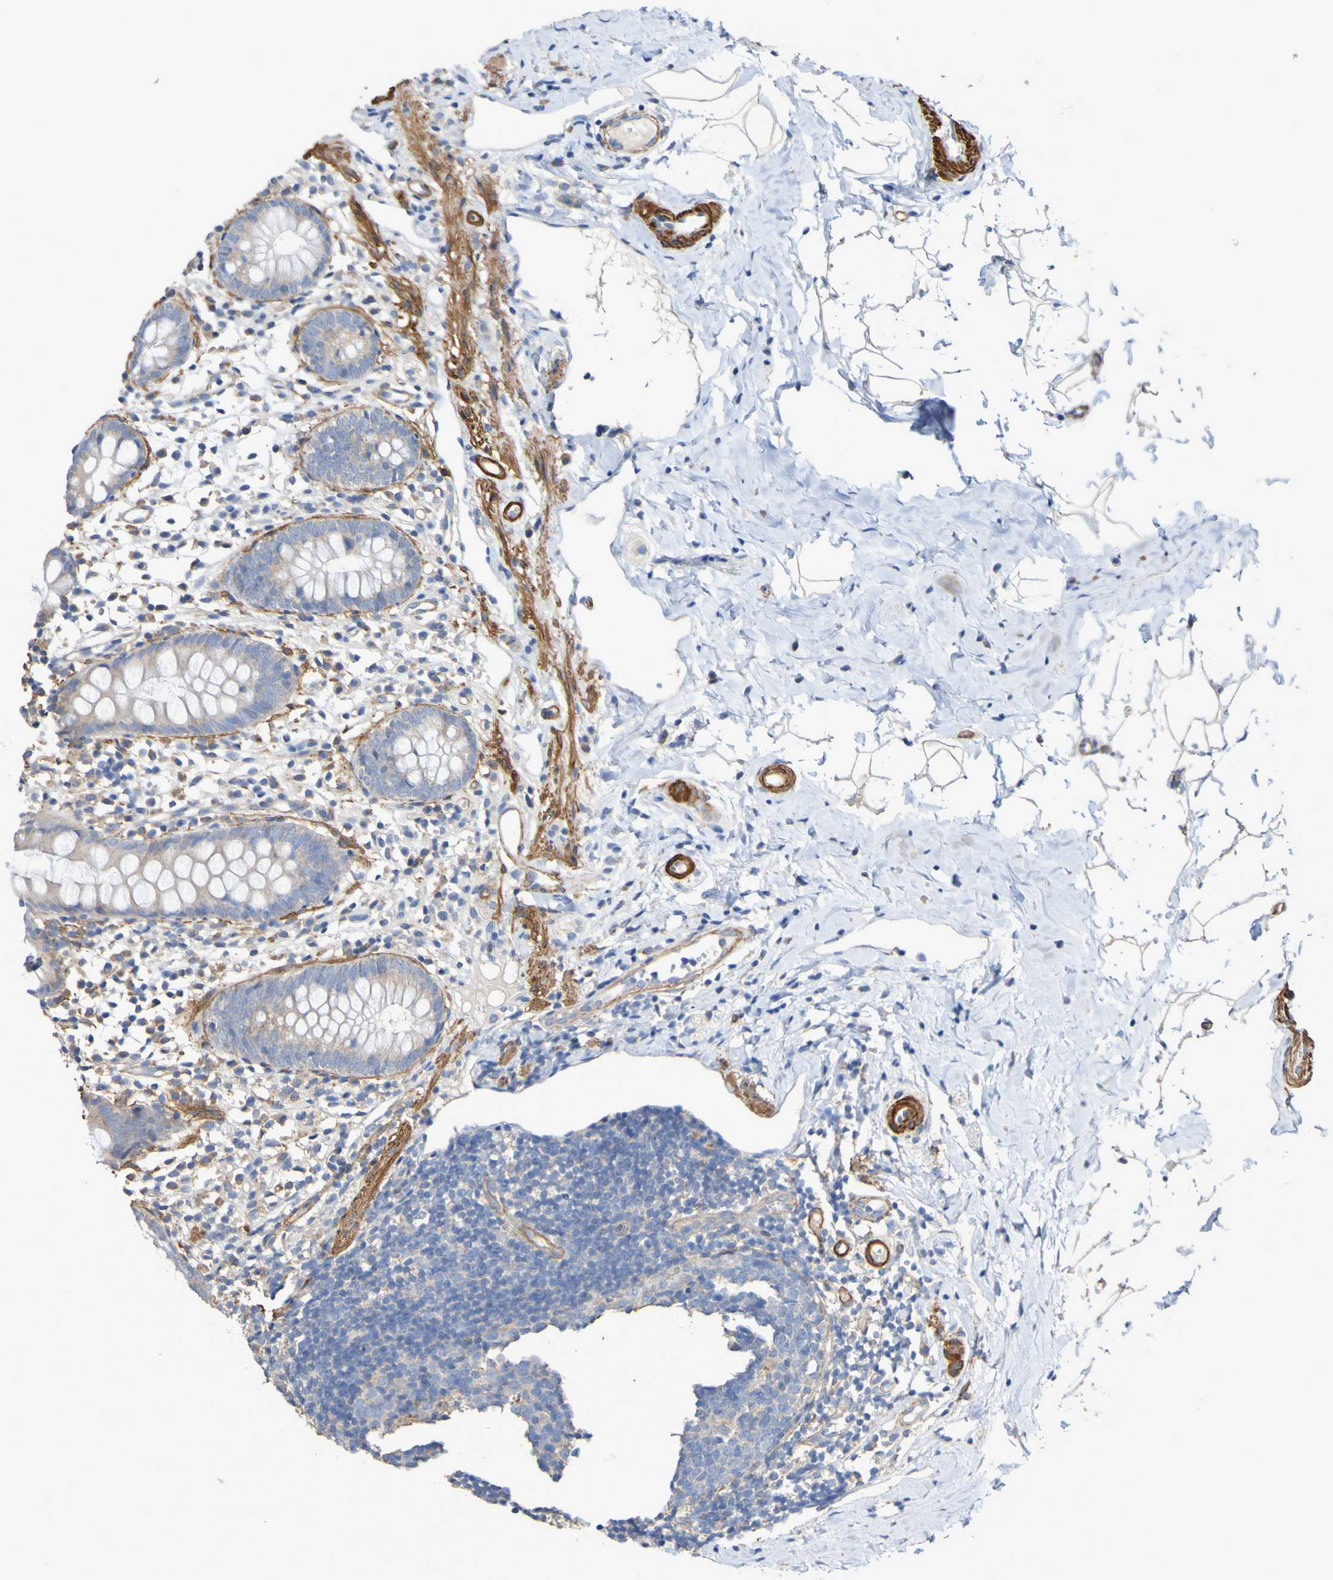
{"staining": {"intensity": "moderate", "quantity": "25%-75%", "location": "cytoplasmic/membranous"}, "tissue": "appendix", "cell_type": "Glandular cells", "image_type": "normal", "snomed": [{"axis": "morphology", "description": "Normal tissue, NOS"}, {"axis": "topography", "description": "Appendix"}], "caption": "A medium amount of moderate cytoplasmic/membranous staining is identified in about 25%-75% of glandular cells in unremarkable appendix.", "gene": "SRPRB", "patient": {"sex": "female", "age": 20}}